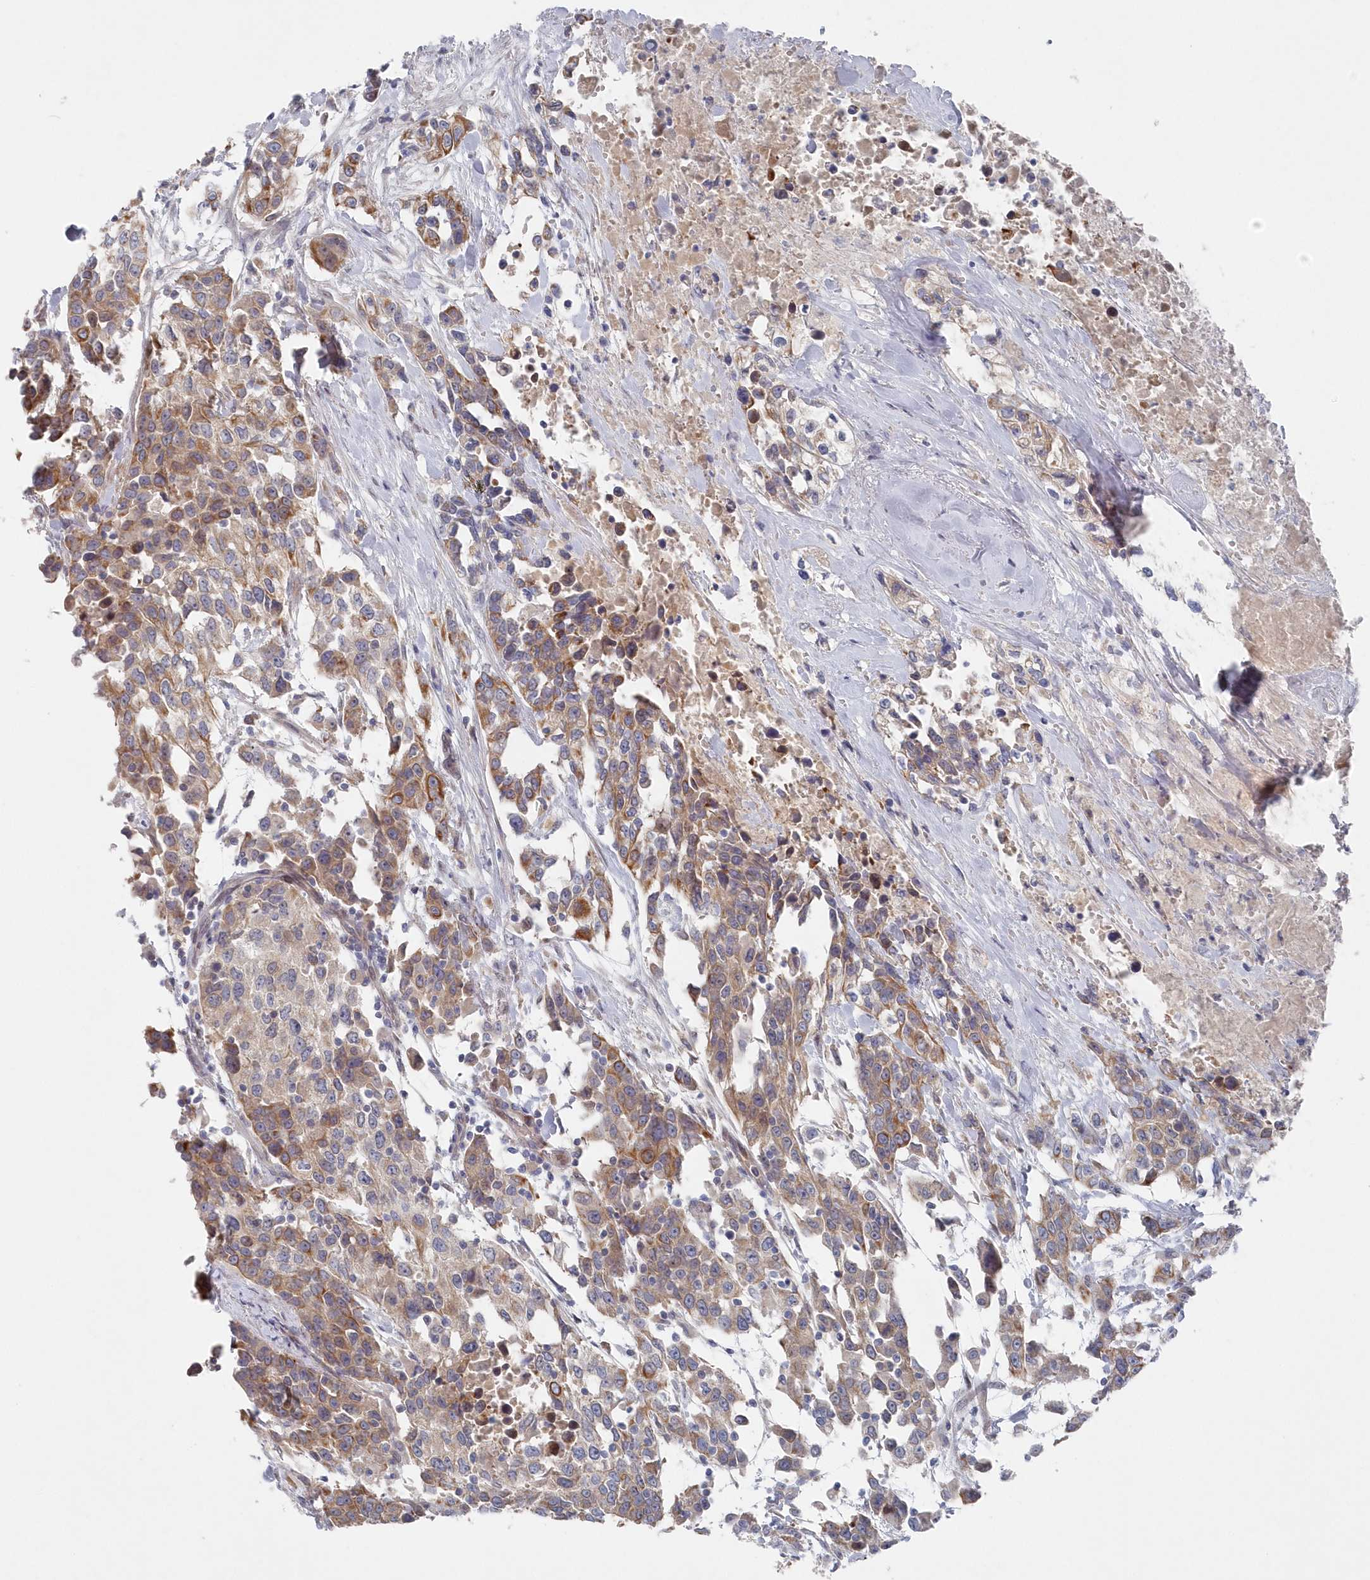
{"staining": {"intensity": "moderate", "quantity": "25%-75%", "location": "cytoplasmic/membranous"}, "tissue": "urothelial cancer", "cell_type": "Tumor cells", "image_type": "cancer", "snomed": [{"axis": "morphology", "description": "Urothelial carcinoma, High grade"}, {"axis": "topography", "description": "Urinary bladder"}], "caption": "This micrograph demonstrates immunohistochemistry (IHC) staining of human urothelial carcinoma (high-grade), with medium moderate cytoplasmic/membranous positivity in approximately 25%-75% of tumor cells.", "gene": "KIAA1586", "patient": {"sex": "female", "age": 80}}